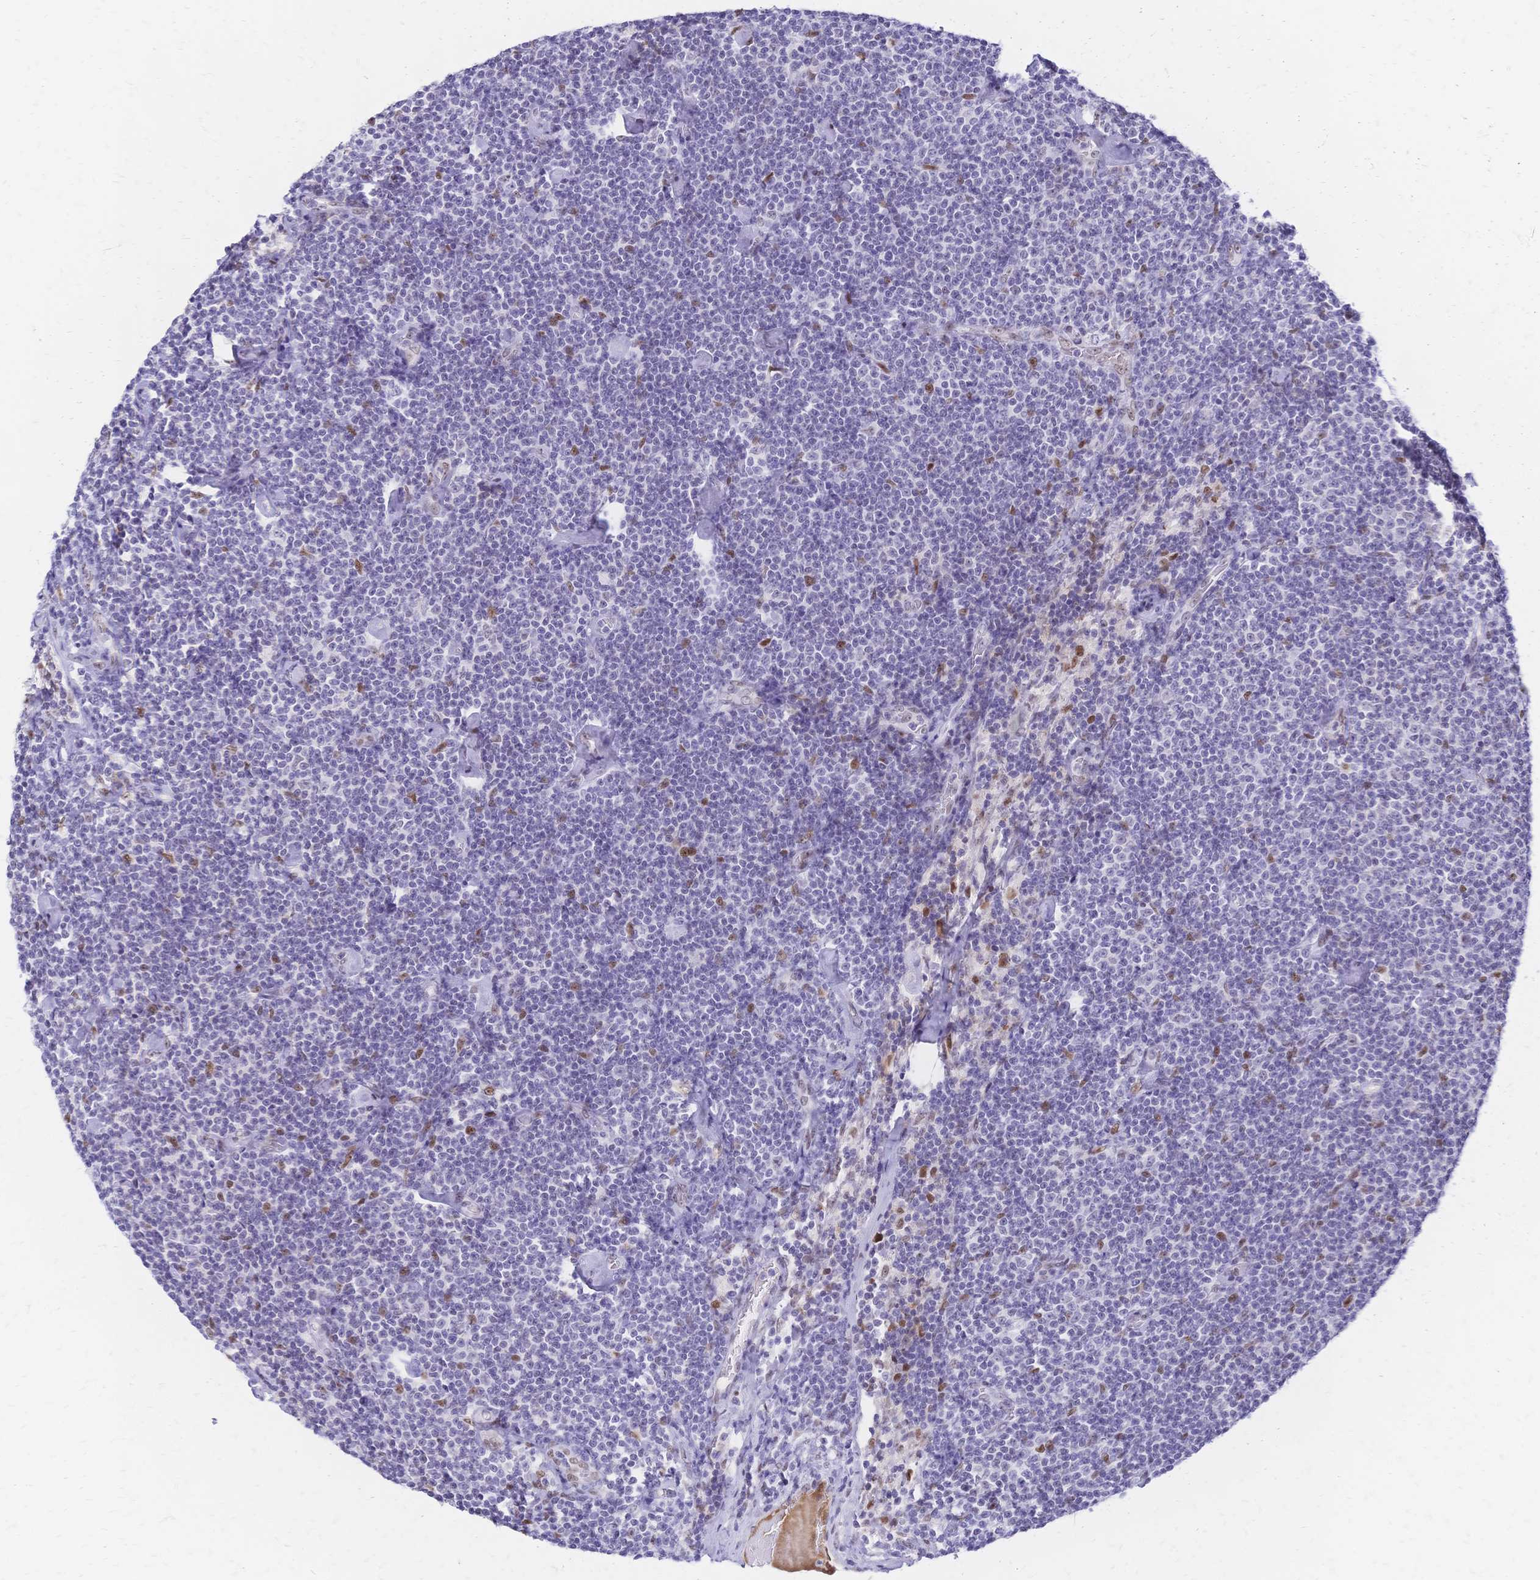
{"staining": {"intensity": "moderate", "quantity": "<25%", "location": "nuclear"}, "tissue": "lymphoma", "cell_type": "Tumor cells", "image_type": "cancer", "snomed": [{"axis": "morphology", "description": "Malignant lymphoma, non-Hodgkin's type, Low grade"}, {"axis": "topography", "description": "Lymph node"}], "caption": "Protein staining demonstrates moderate nuclear staining in approximately <25% of tumor cells in lymphoma.", "gene": "NFIC", "patient": {"sex": "male", "age": 81}}